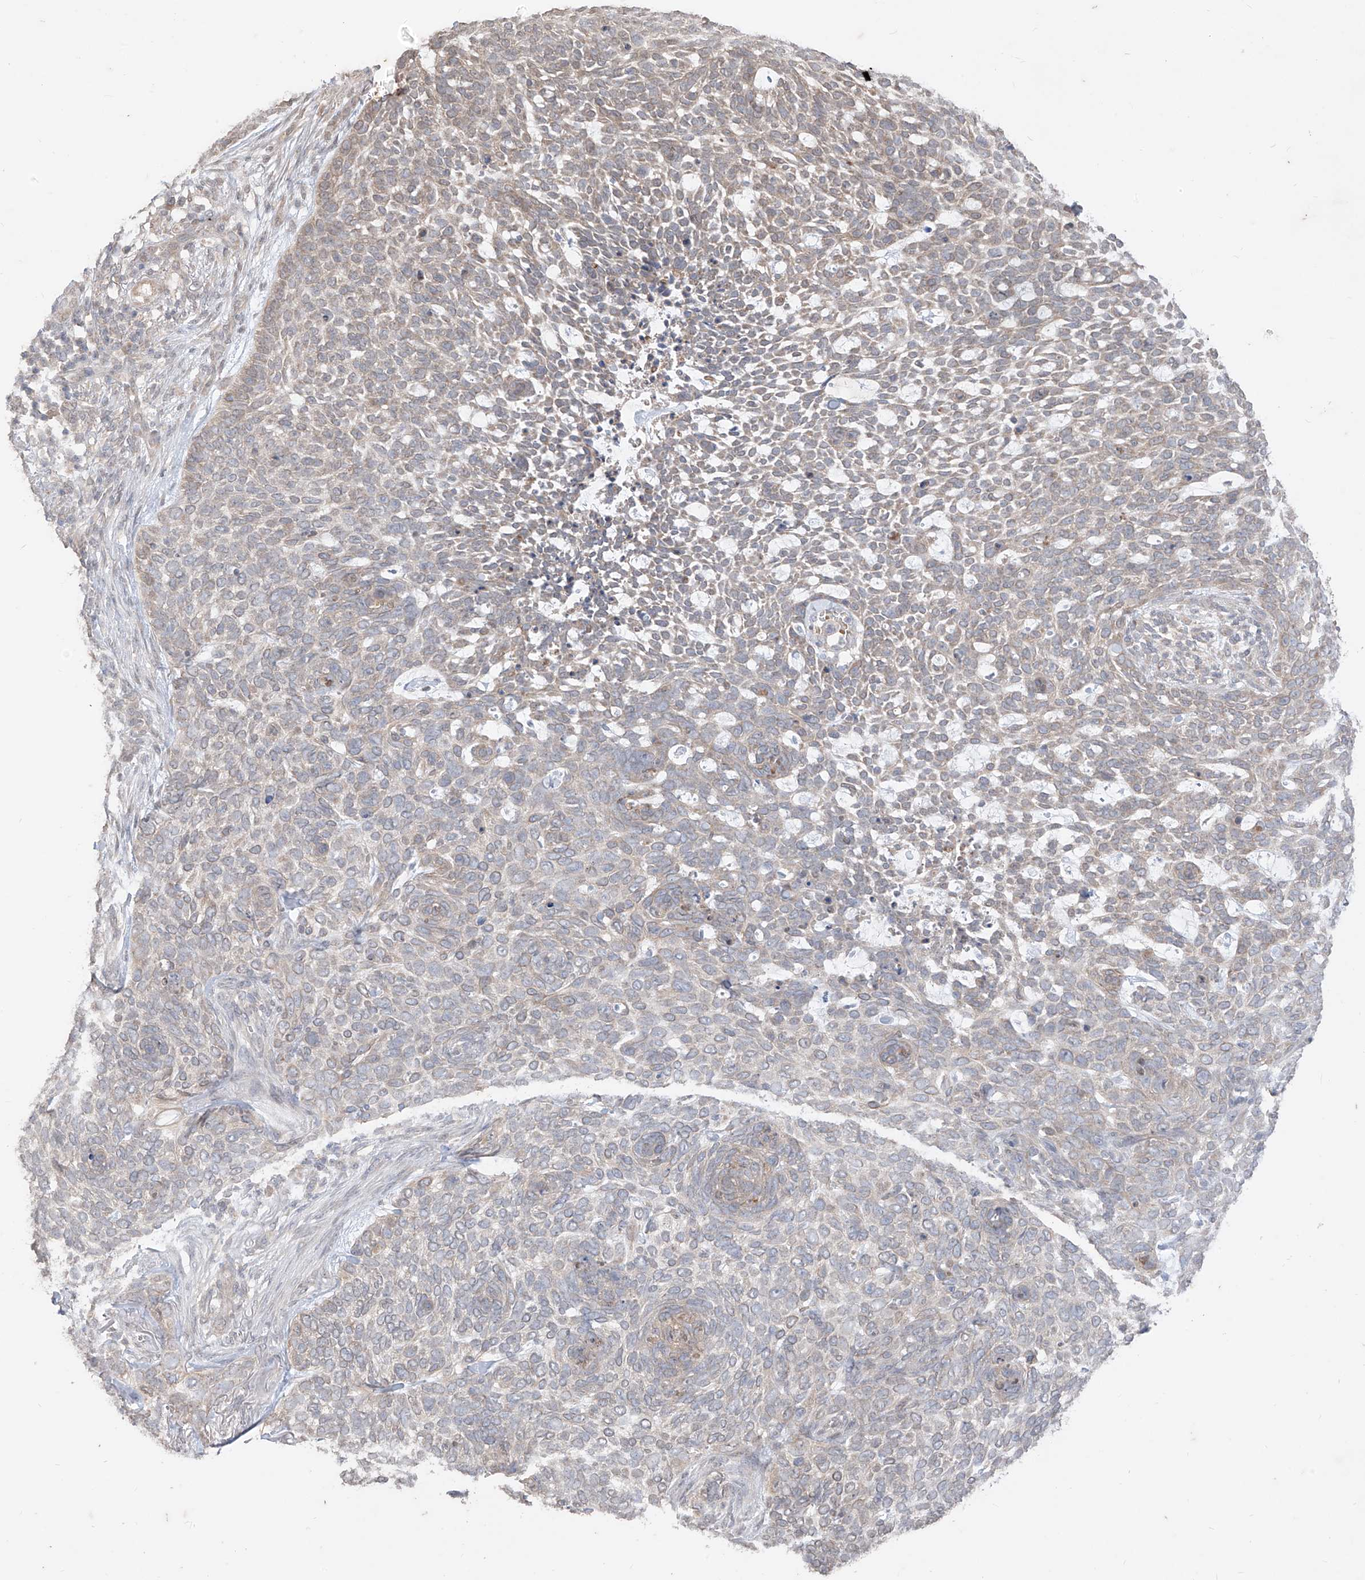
{"staining": {"intensity": "weak", "quantity": "<25%", "location": "cytoplasmic/membranous"}, "tissue": "skin cancer", "cell_type": "Tumor cells", "image_type": "cancer", "snomed": [{"axis": "morphology", "description": "Basal cell carcinoma"}, {"axis": "topography", "description": "Skin"}], "caption": "Tumor cells are negative for protein expression in human basal cell carcinoma (skin).", "gene": "MTUS2", "patient": {"sex": "female", "age": 64}}